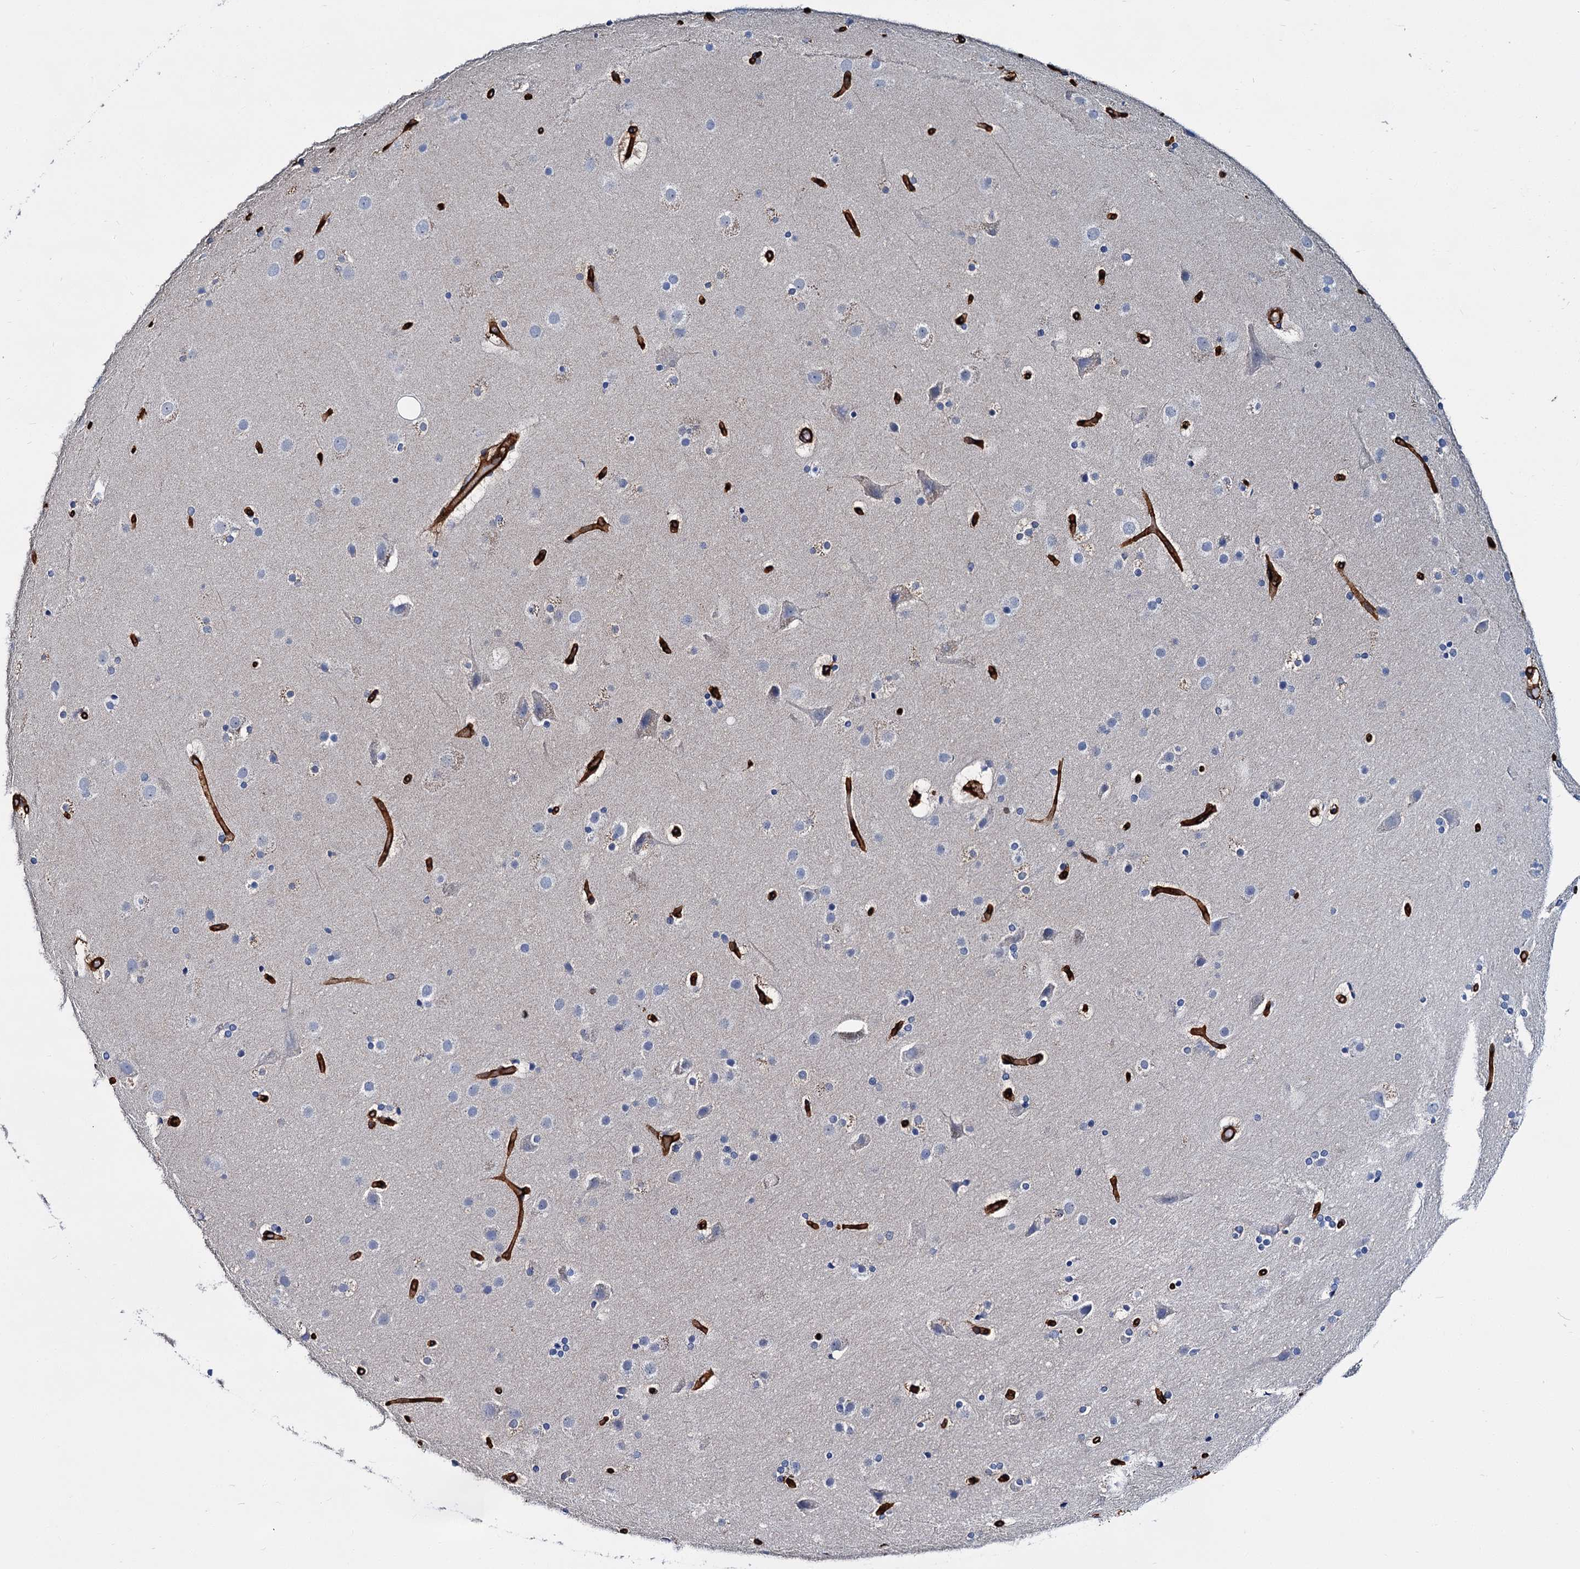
{"staining": {"intensity": "strong", "quantity": ">75%", "location": "cytoplasmic/membranous"}, "tissue": "cerebral cortex", "cell_type": "Endothelial cells", "image_type": "normal", "snomed": [{"axis": "morphology", "description": "Normal tissue, NOS"}, {"axis": "topography", "description": "Cerebral cortex"}], "caption": "A micrograph of human cerebral cortex stained for a protein reveals strong cytoplasmic/membranous brown staining in endothelial cells.", "gene": "CACNA1C", "patient": {"sex": "male", "age": 57}}